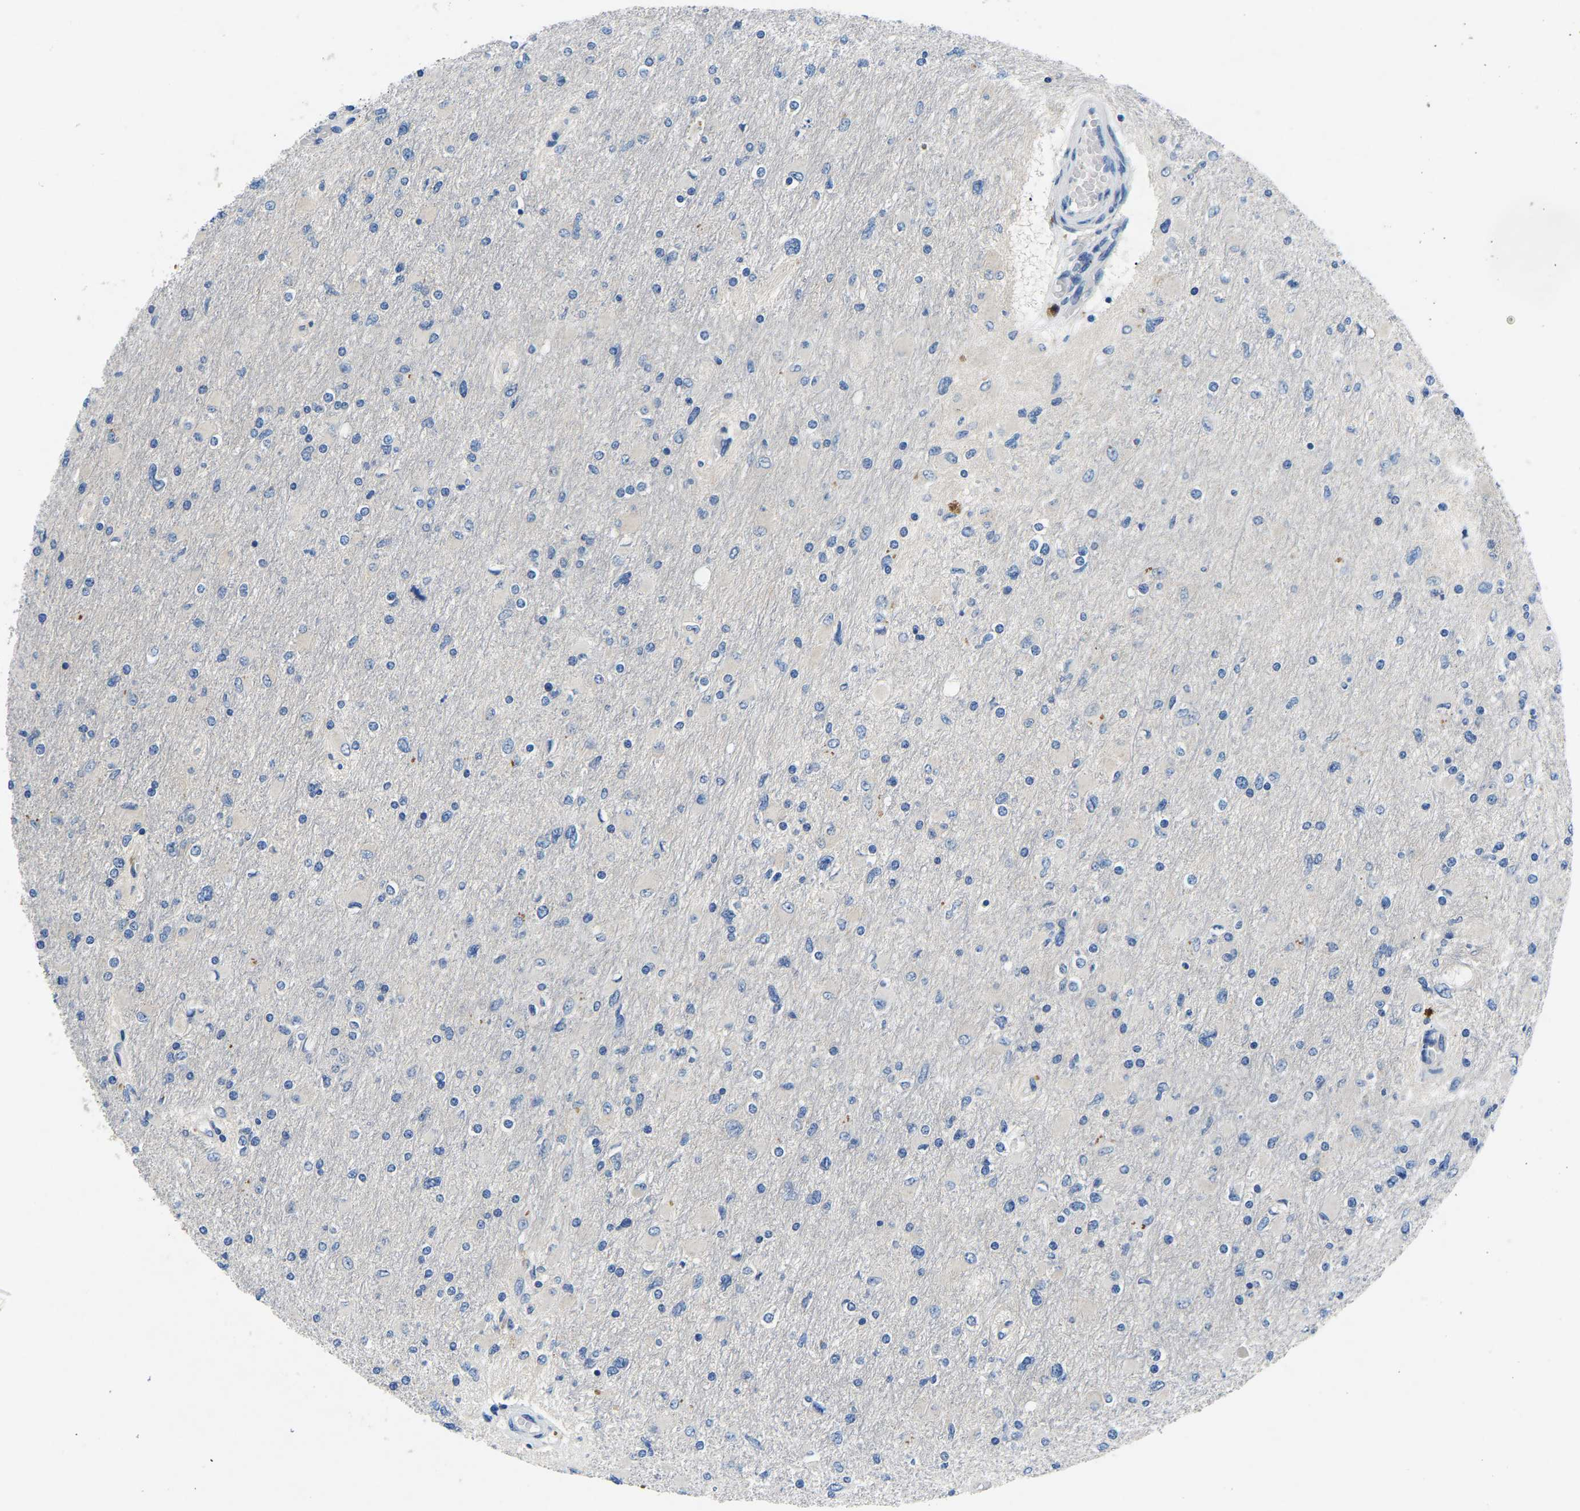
{"staining": {"intensity": "negative", "quantity": "none", "location": "none"}, "tissue": "glioma", "cell_type": "Tumor cells", "image_type": "cancer", "snomed": [{"axis": "morphology", "description": "Glioma, malignant, High grade"}, {"axis": "topography", "description": "Cerebral cortex"}], "caption": "Protein analysis of glioma exhibits no significant positivity in tumor cells.", "gene": "TOR1B", "patient": {"sex": "female", "age": 36}}